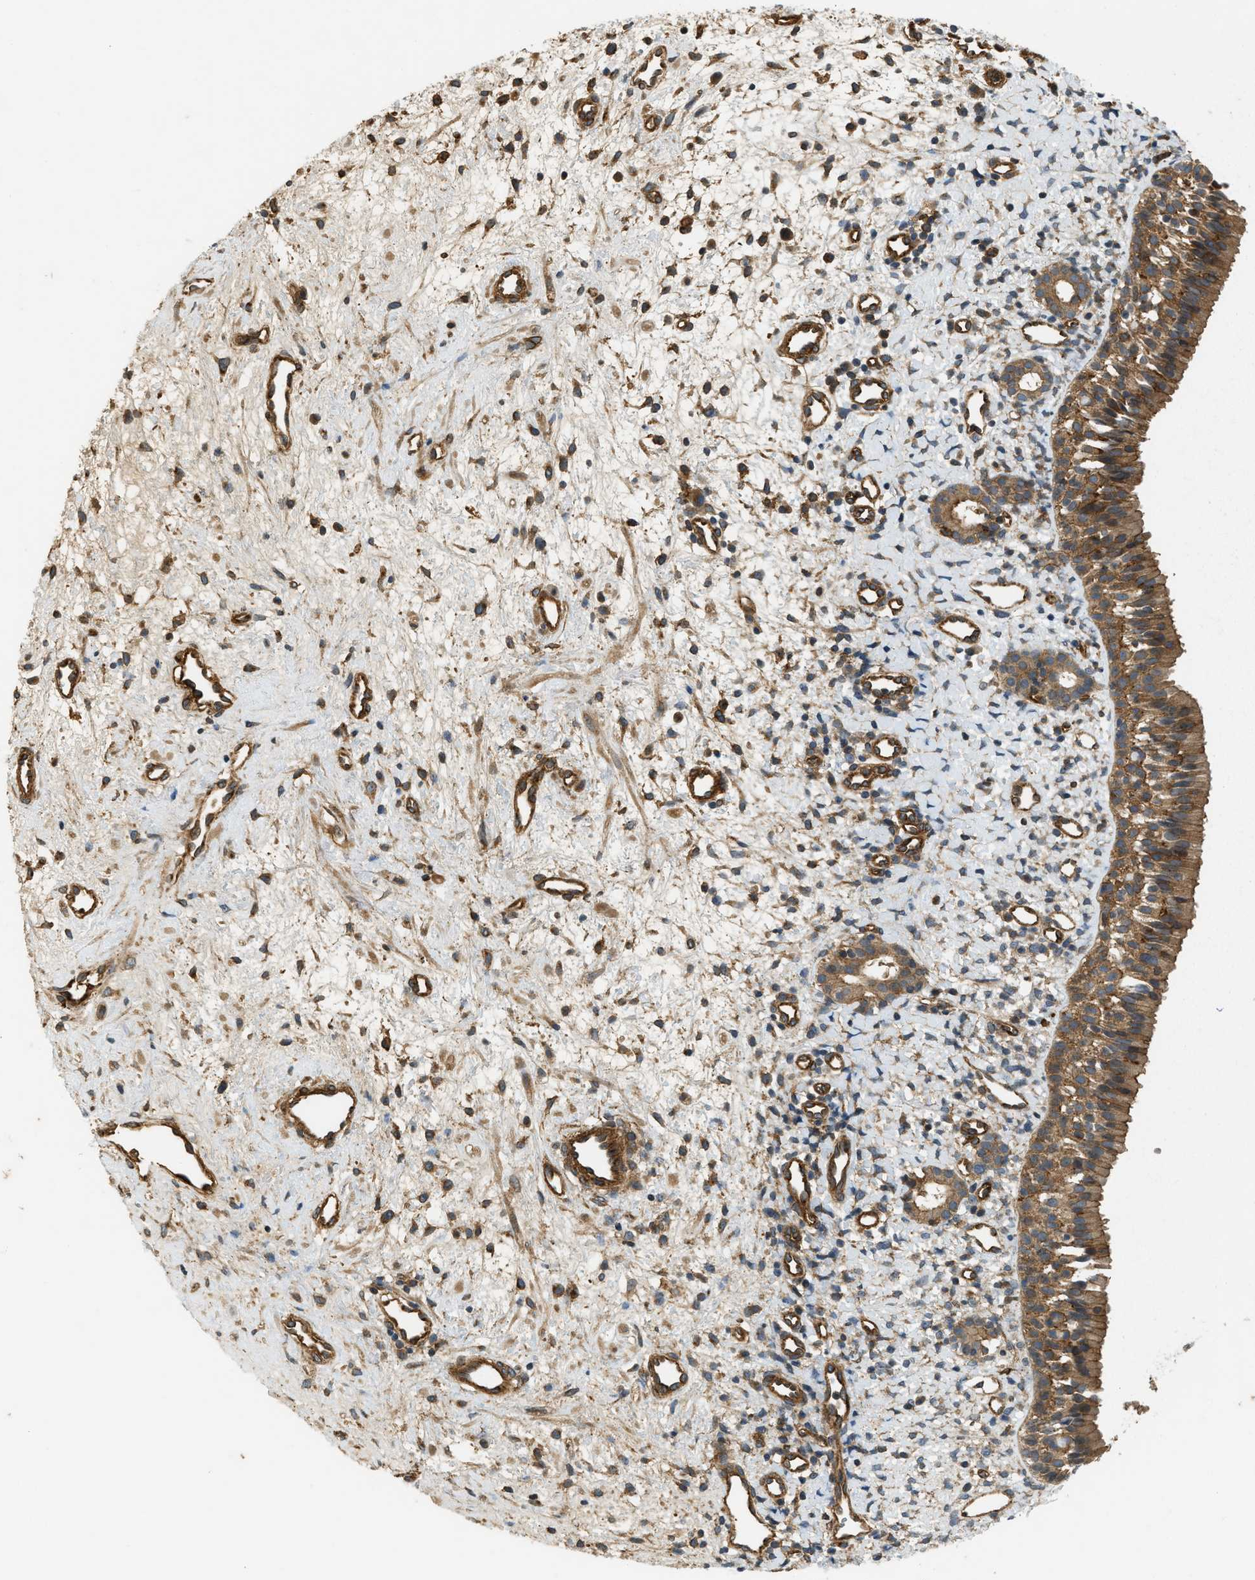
{"staining": {"intensity": "moderate", "quantity": ">75%", "location": "cytoplasmic/membranous"}, "tissue": "nasopharynx", "cell_type": "Respiratory epithelial cells", "image_type": "normal", "snomed": [{"axis": "morphology", "description": "Normal tissue, NOS"}, {"axis": "morphology", "description": "Inflammation, NOS"}, {"axis": "topography", "description": "Nasopharynx"}], "caption": "This is an image of immunohistochemistry (IHC) staining of normal nasopharynx, which shows moderate expression in the cytoplasmic/membranous of respiratory epithelial cells.", "gene": "HIP1", "patient": {"sex": "female", "age": 55}}